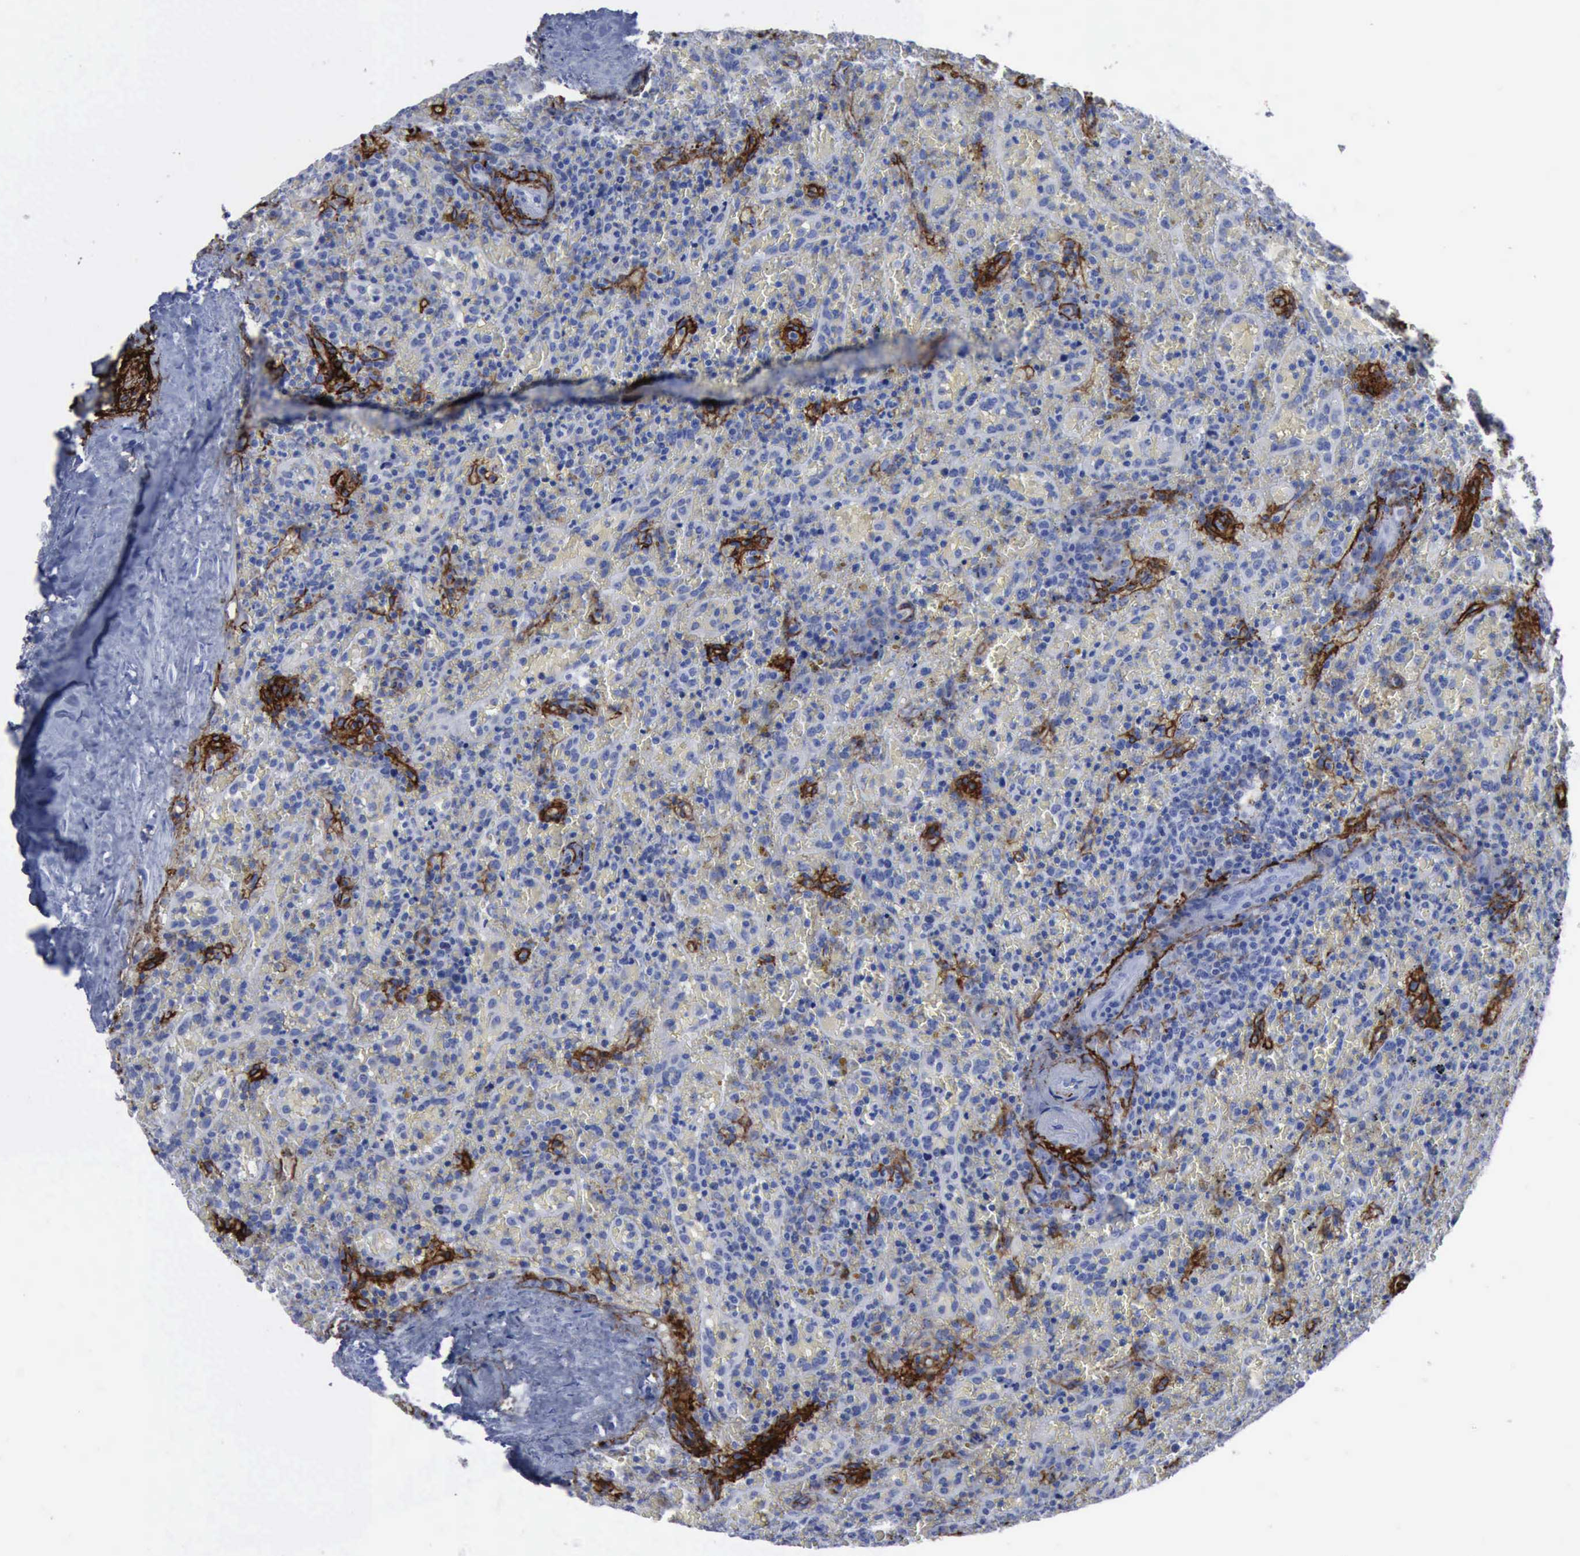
{"staining": {"intensity": "negative", "quantity": "none", "location": "none"}, "tissue": "lymphoma", "cell_type": "Tumor cells", "image_type": "cancer", "snomed": [{"axis": "morphology", "description": "Malignant lymphoma, non-Hodgkin's type, High grade"}, {"axis": "topography", "description": "Spleen"}, {"axis": "topography", "description": "Lymph node"}], "caption": "A micrograph of human lymphoma is negative for staining in tumor cells.", "gene": "NGFR", "patient": {"sex": "female", "age": 70}}